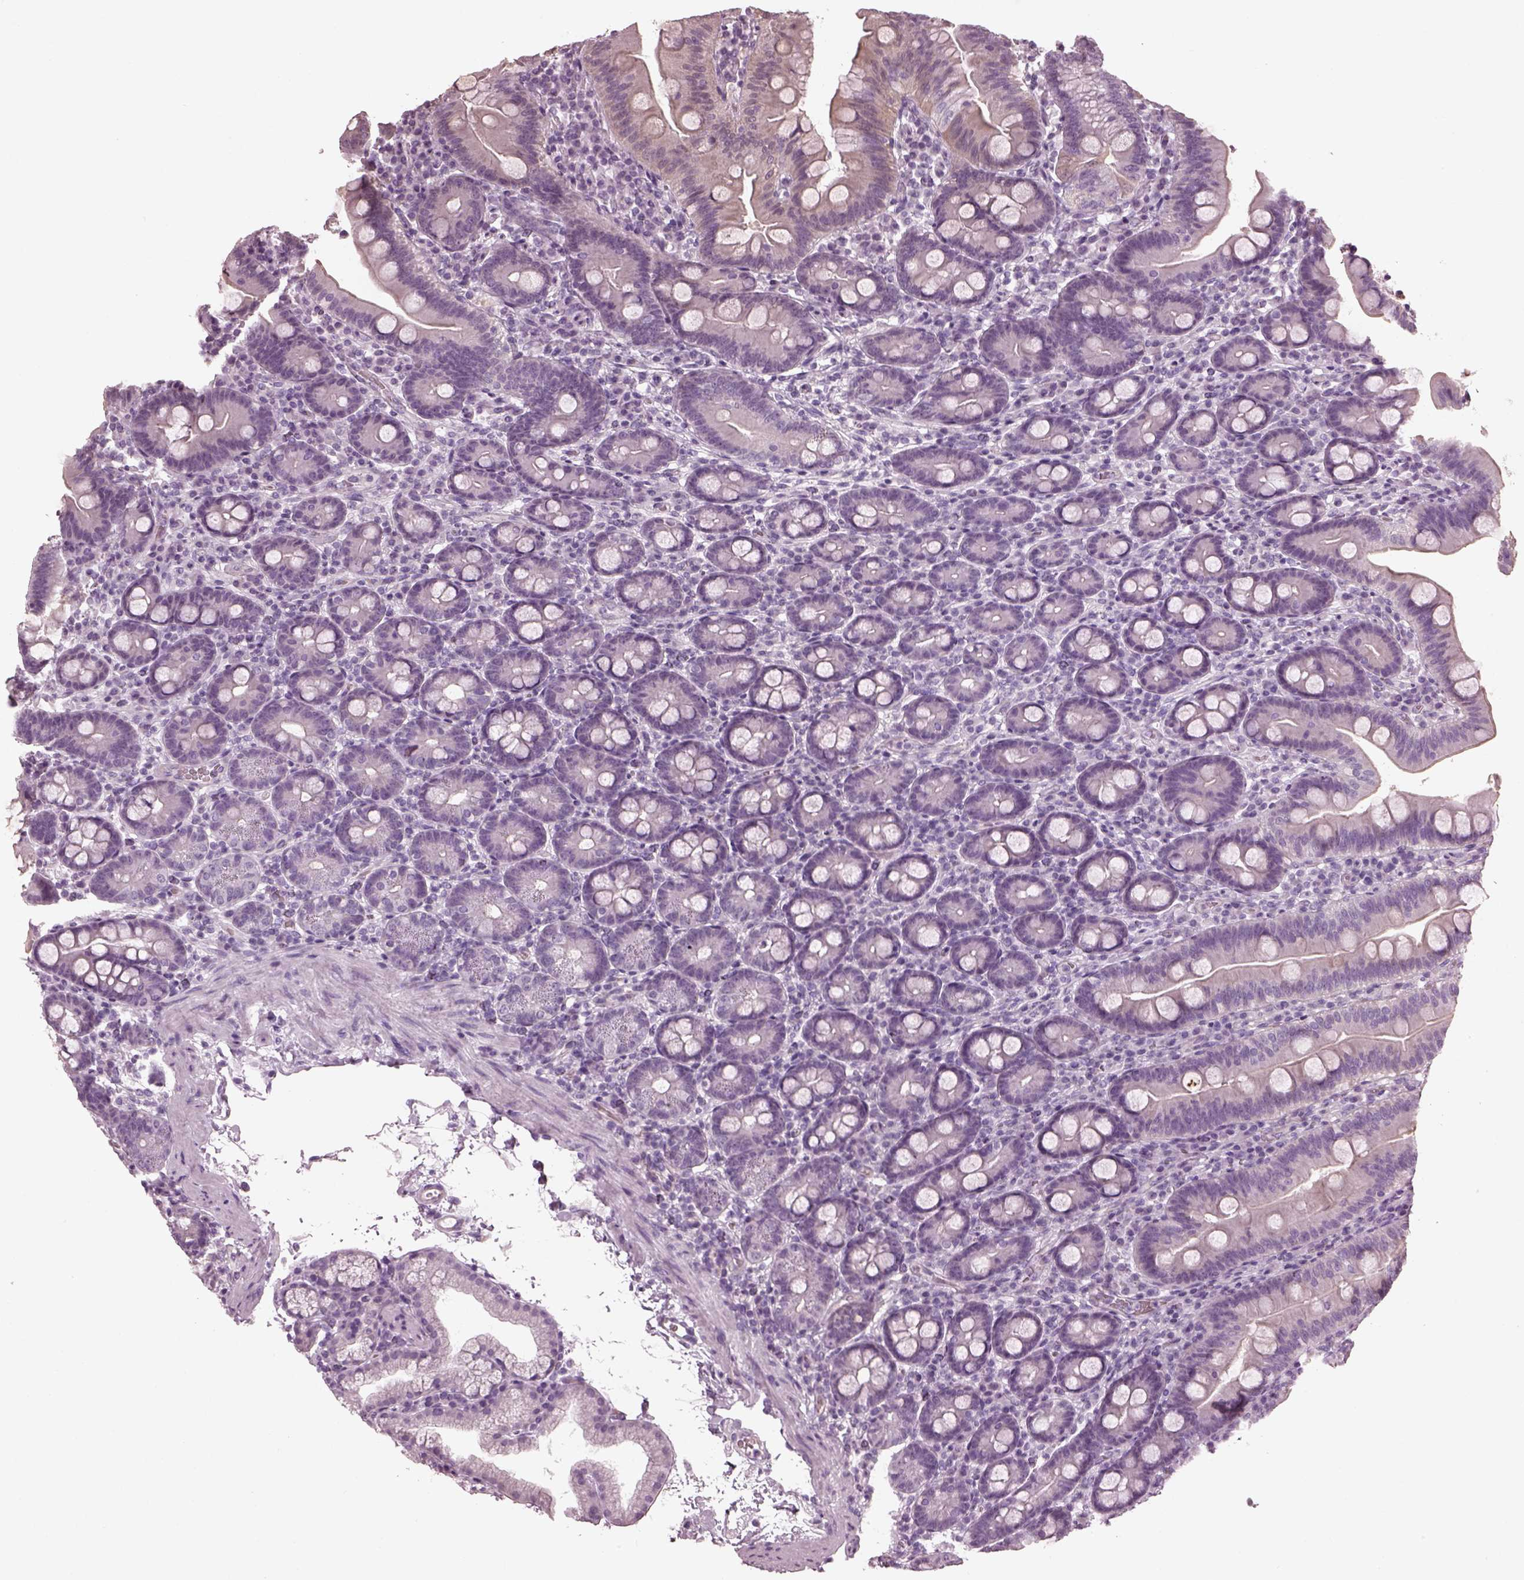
{"staining": {"intensity": "negative", "quantity": "none", "location": "none"}, "tissue": "duodenum", "cell_type": "Glandular cells", "image_type": "normal", "snomed": [{"axis": "morphology", "description": "Normal tissue, NOS"}, {"axis": "topography", "description": "Duodenum"}], "caption": "High power microscopy histopathology image of an immunohistochemistry photomicrograph of normal duodenum, revealing no significant staining in glandular cells.", "gene": "PDC", "patient": {"sex": "male", "age": 59}}